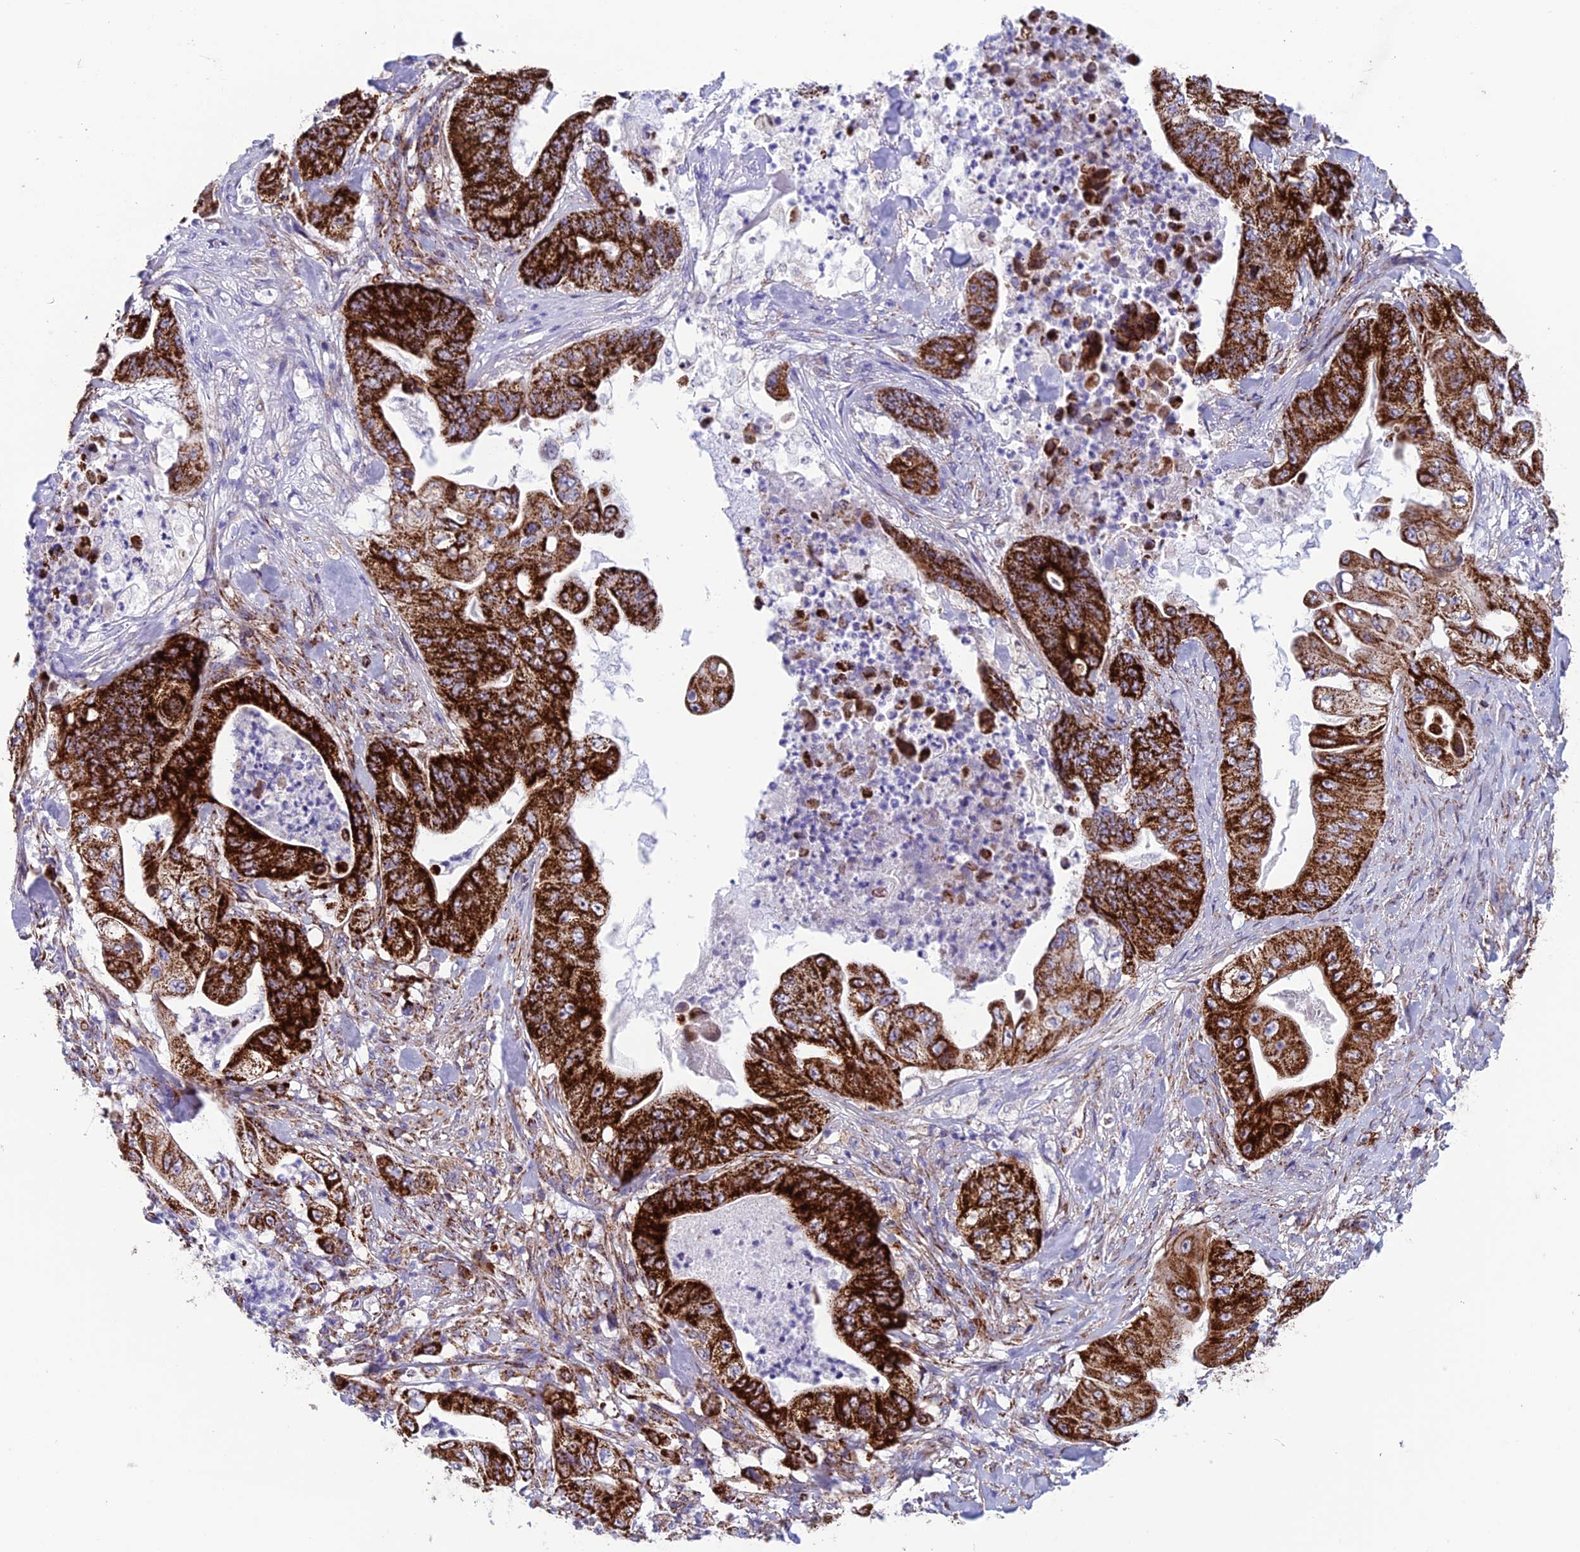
{"staining": {"intensity": "strong", "quantity": ">75%", "location": "cytoplasmic/membranous"}, "tissue": "stomach cancer", "cell_type": "Tumor cells", "image_type": "cancer", "snomed": [{"axis": "morphology", "description": "Adenocarcinoma, NOS"}, {"axis": "topography", "description": "Stomach"}], "caption": "A high-resolution image shows immunohistochemistry (IHC) staining of stomach cancer (adenocarcinoma), which reveals strong cytoplasmic/membranous positivity in about >75% of tumor cells. (Stains: DAB (3,3'-diaminobenzidine) in brown, nuclei in blue, Microscopy: brightfield microscopy at high magnification).", "gene": "MRPS18B", "patient": {"sex": "female", "age": 73}}